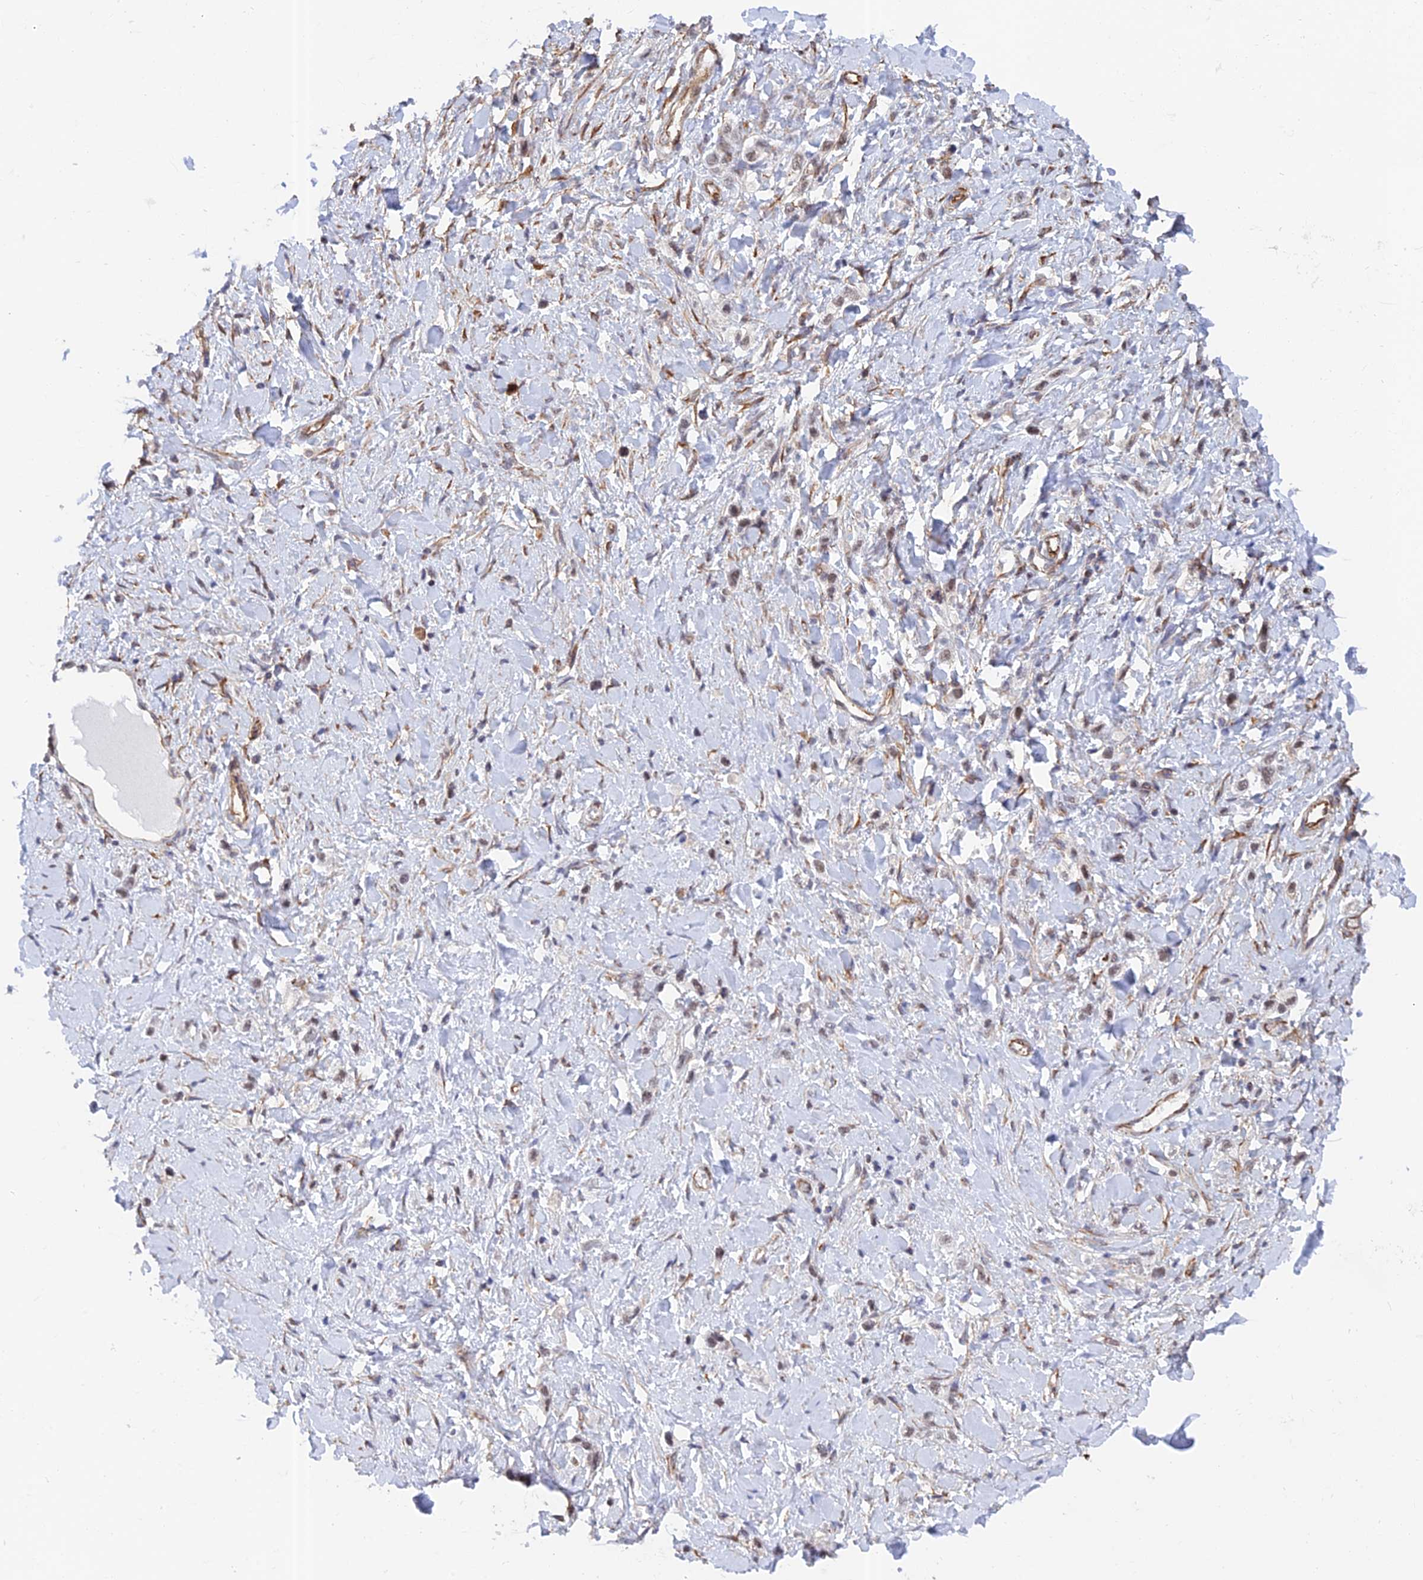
{"staining": {"intensity": "weak", "quantity": "<25%", "location": "nuclear"}, "tissue": "stomach cancer", "cell_type": "Tumor cells", "image_type": "cancer", "snomed": [{"axis": "morphology", "description": "Adenocarcinoma, NOS"}, {"axis": "topography", "description": "Stomach"}], "caption": "This is an immunohistochemistry histopathology image of adenocarcinoma (stomach). There is no staining in tumor cells.", "gene": "PAGR1", "patient": {"sex": "female", "age": 65}}